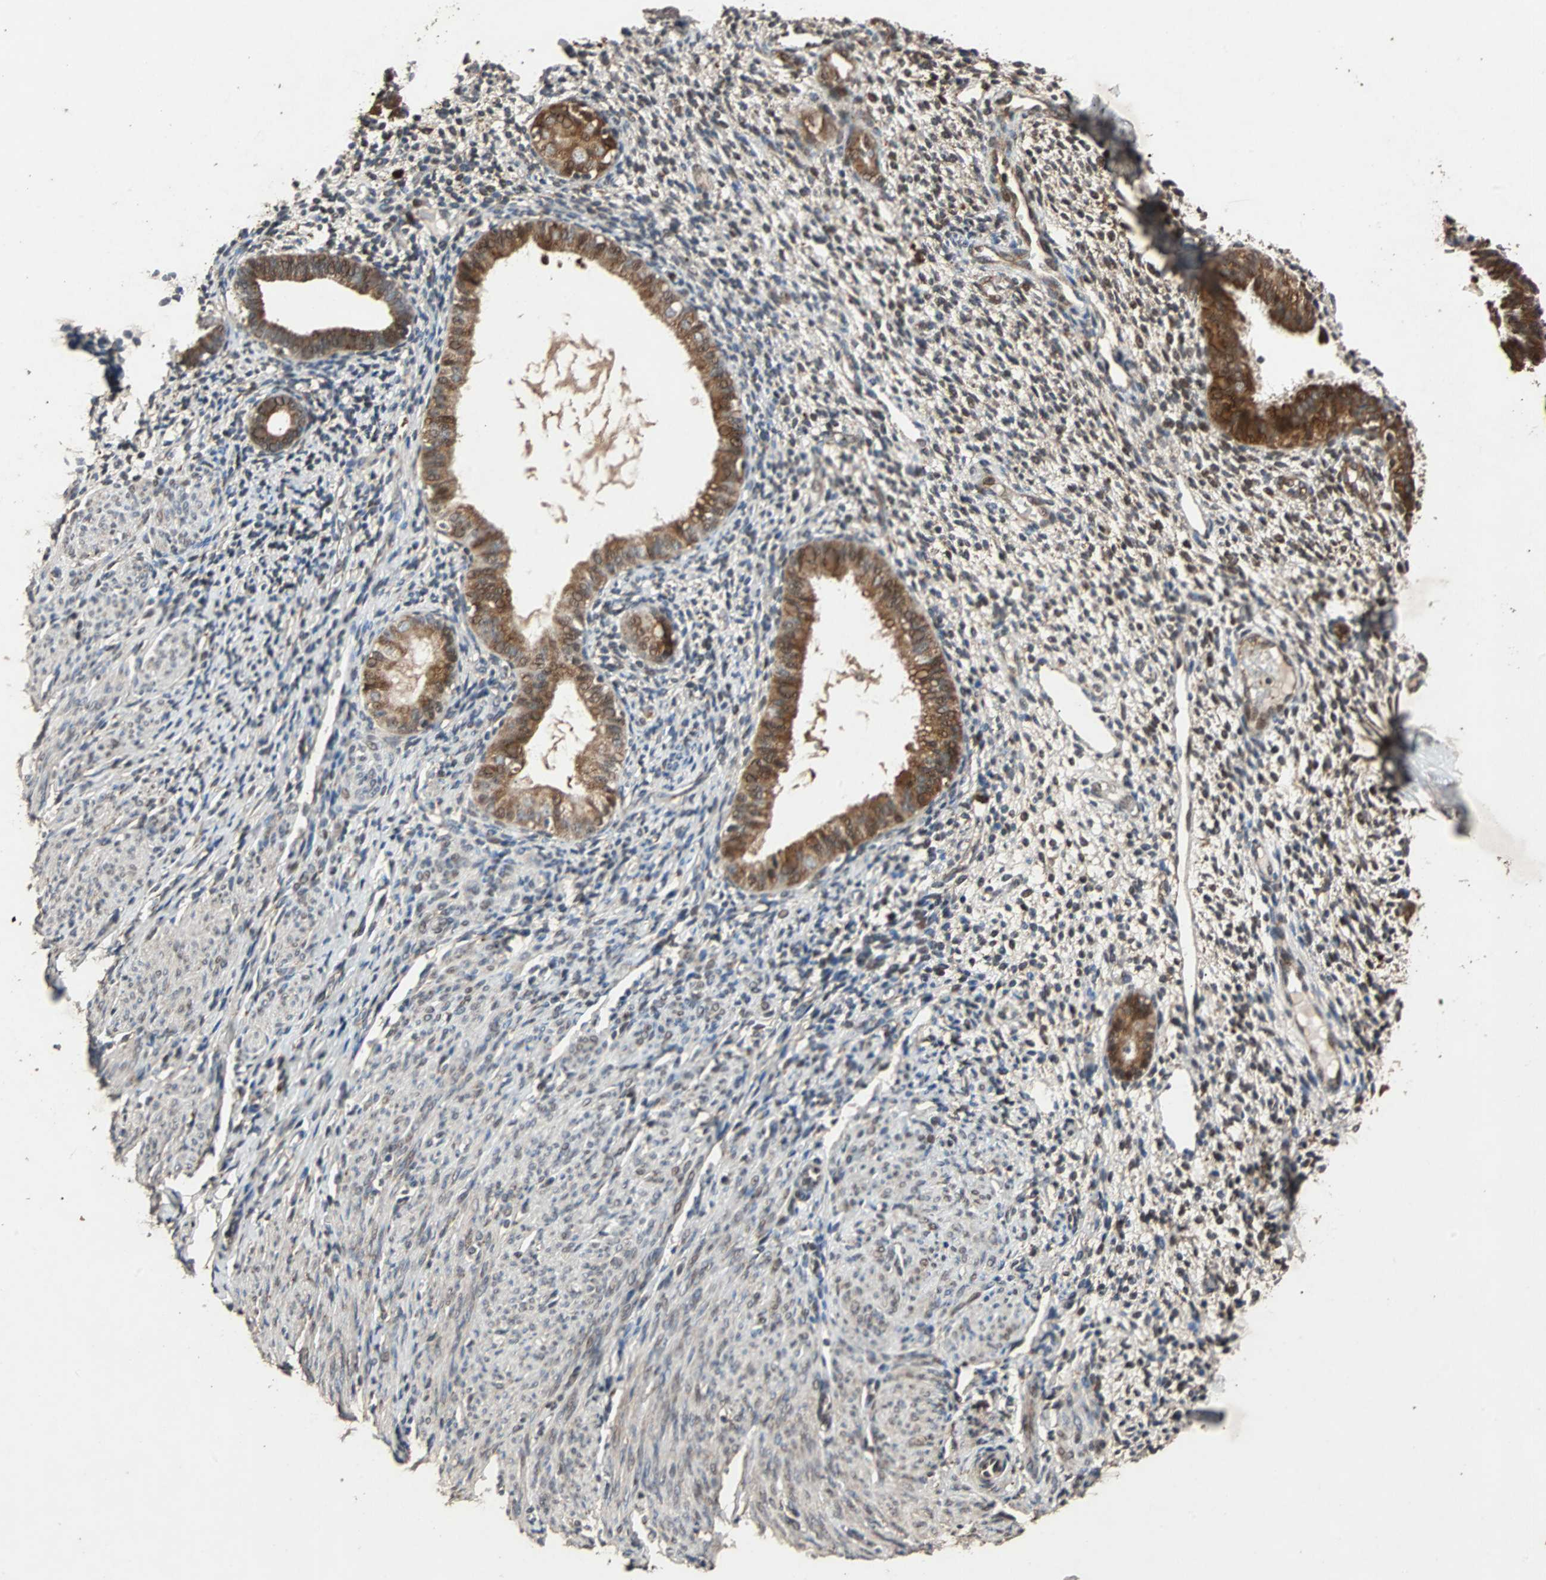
{"staining": {"intensity": "moderate", "quantity": "25%-75%", "location": "nuclear"}, "tissue": "endometrium", "cell_type": "Cells in endometrial stroma", "image_type": "normal", "snomed": [{"axis": "morphology", "description": "Normal tissue, NOS"}, {"axis": "topography", "description": "Endometrium"}], "caption": "Moderate nuclear expression is identified in approximately 25%-75% of cells in endometrial stroma in unremarkable endometrium. Using DAB (3,3'-diaminobenzidine) (brown) and hematoxylin (blue) stains, captured at high magnification using brightfield microscopy.", "gene": "USP31", "patient": {"sex": "female", "age": 61}}